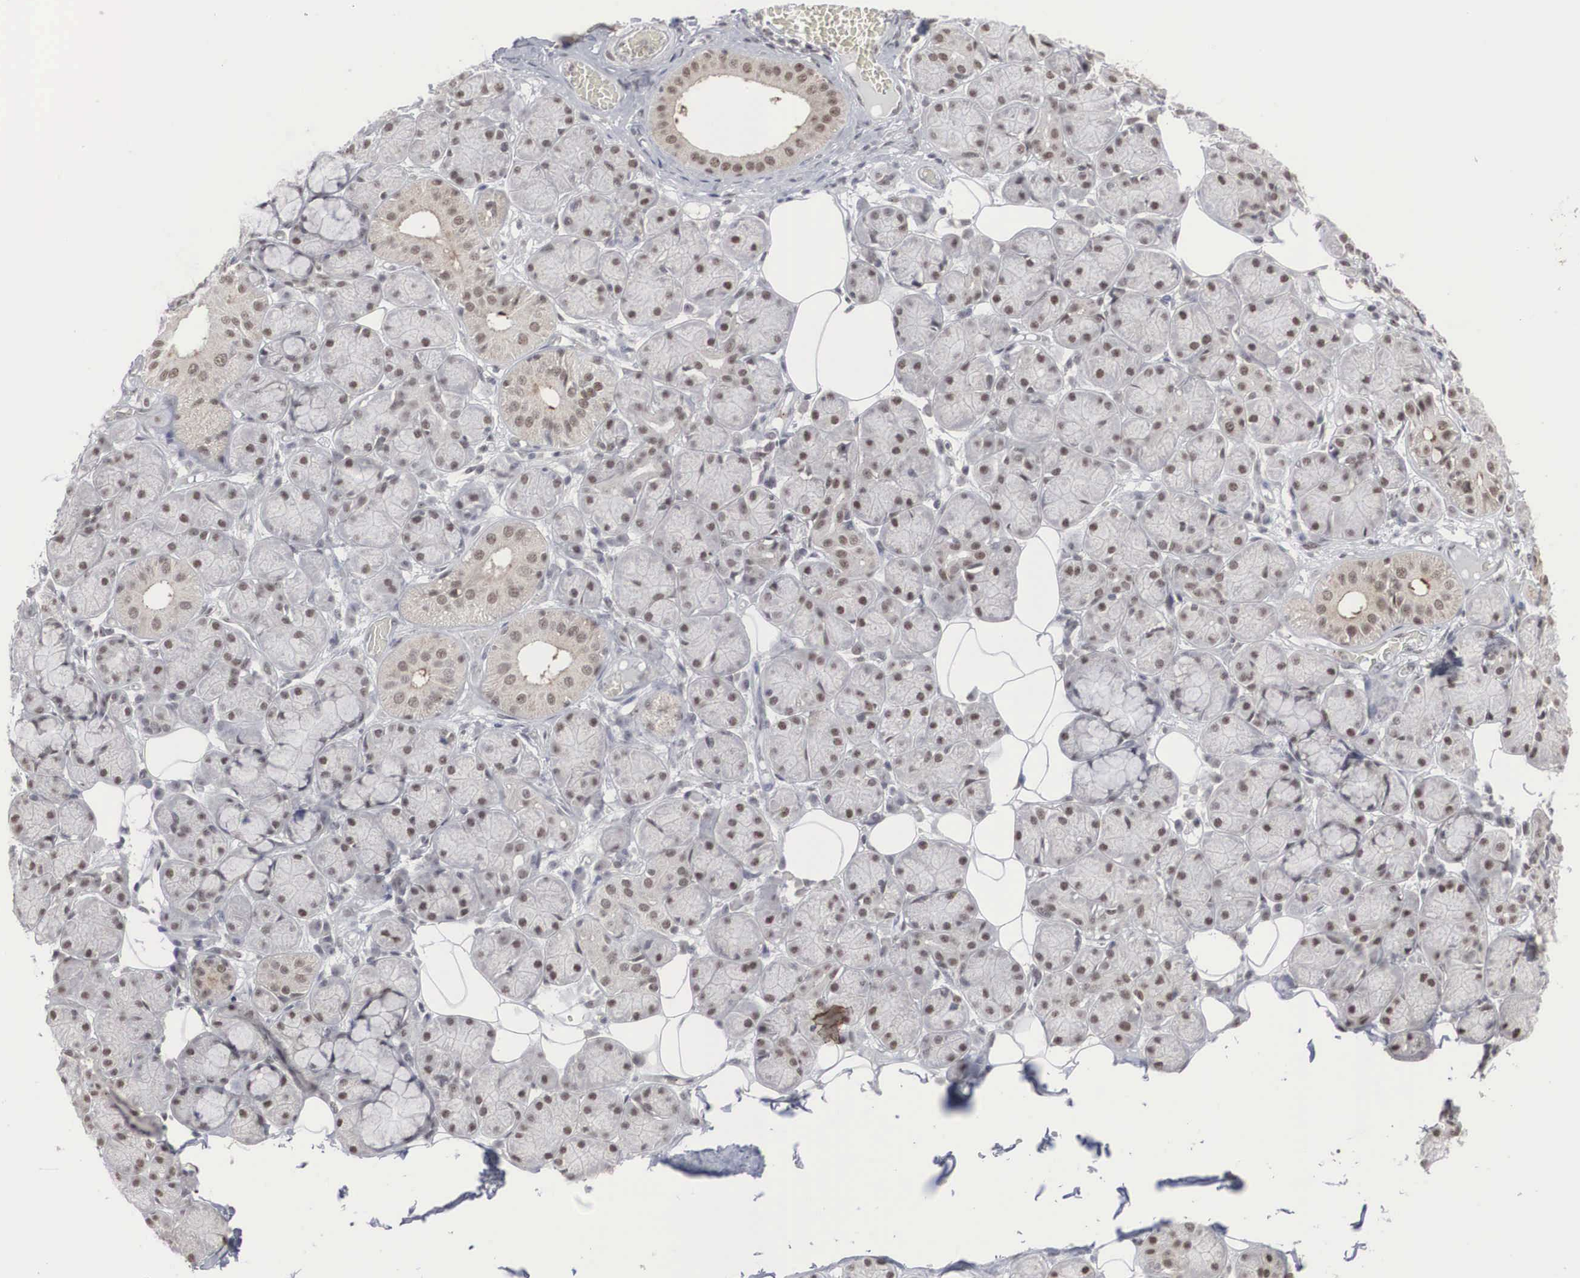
{"staining": {"intensity": "weak", "quantity": "25%-75%", "location": "nuclear"}, "tissue": "salivary gland", "cell_type": "Glandular cells", "image_type": "normal", "snomed": [{"axis": "morphology", "description": "Normal tissue, NOS"}, {"axis": "topography", "description": "Salivary gland"}], "caption": "Benign salivary gland demonstrates weak nuclear staining in approximately 25%-75% of glandular cells, visualized by immunohistochemistry.", "gene": "AUTS2", "patient": {"sex": "male", "age": 54}}